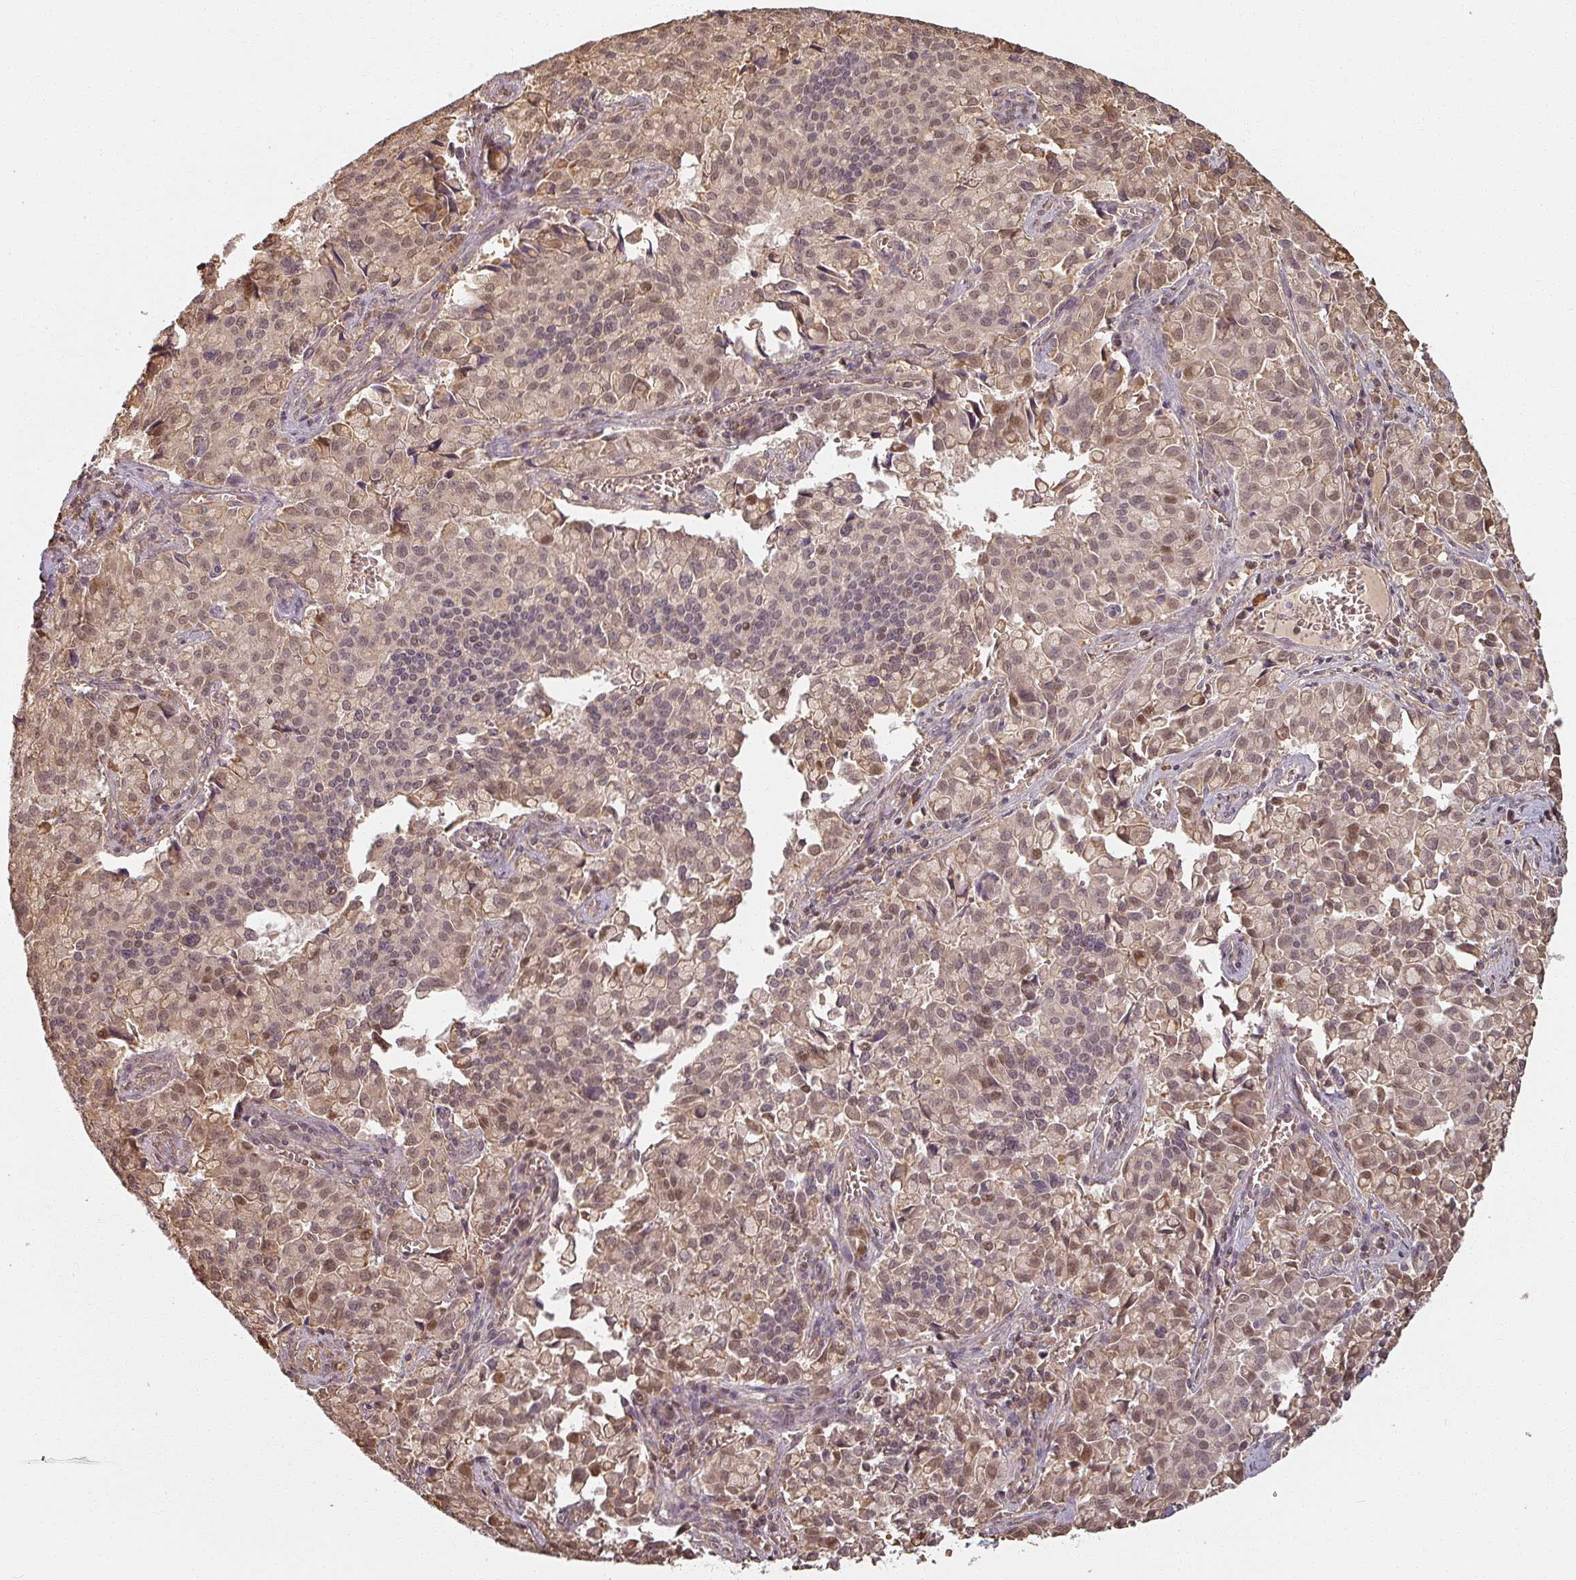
{"staining": {"intensity": "moderate", "quantity": "25%-75%", "location": "nuclear"}, "tissue": "pancreatic cancer", "cell_type": "Tumor cells", "image_type": "cancer", "snomed": [{"axis": "morphology", "description": "Adenocarcinoma, NOS"}, {"axis": "topography", "description": "Pancreas"}], "caption": "Immunohistochemistry micrograph of pancreatic adenocarcinoma stained for a protein (brown), which reveals medium levels of moderate nuclear staining in approximately 25%-75% of tumor cells.", "gene": "MED19", "patient": {"sex": "male", "age": 65}}